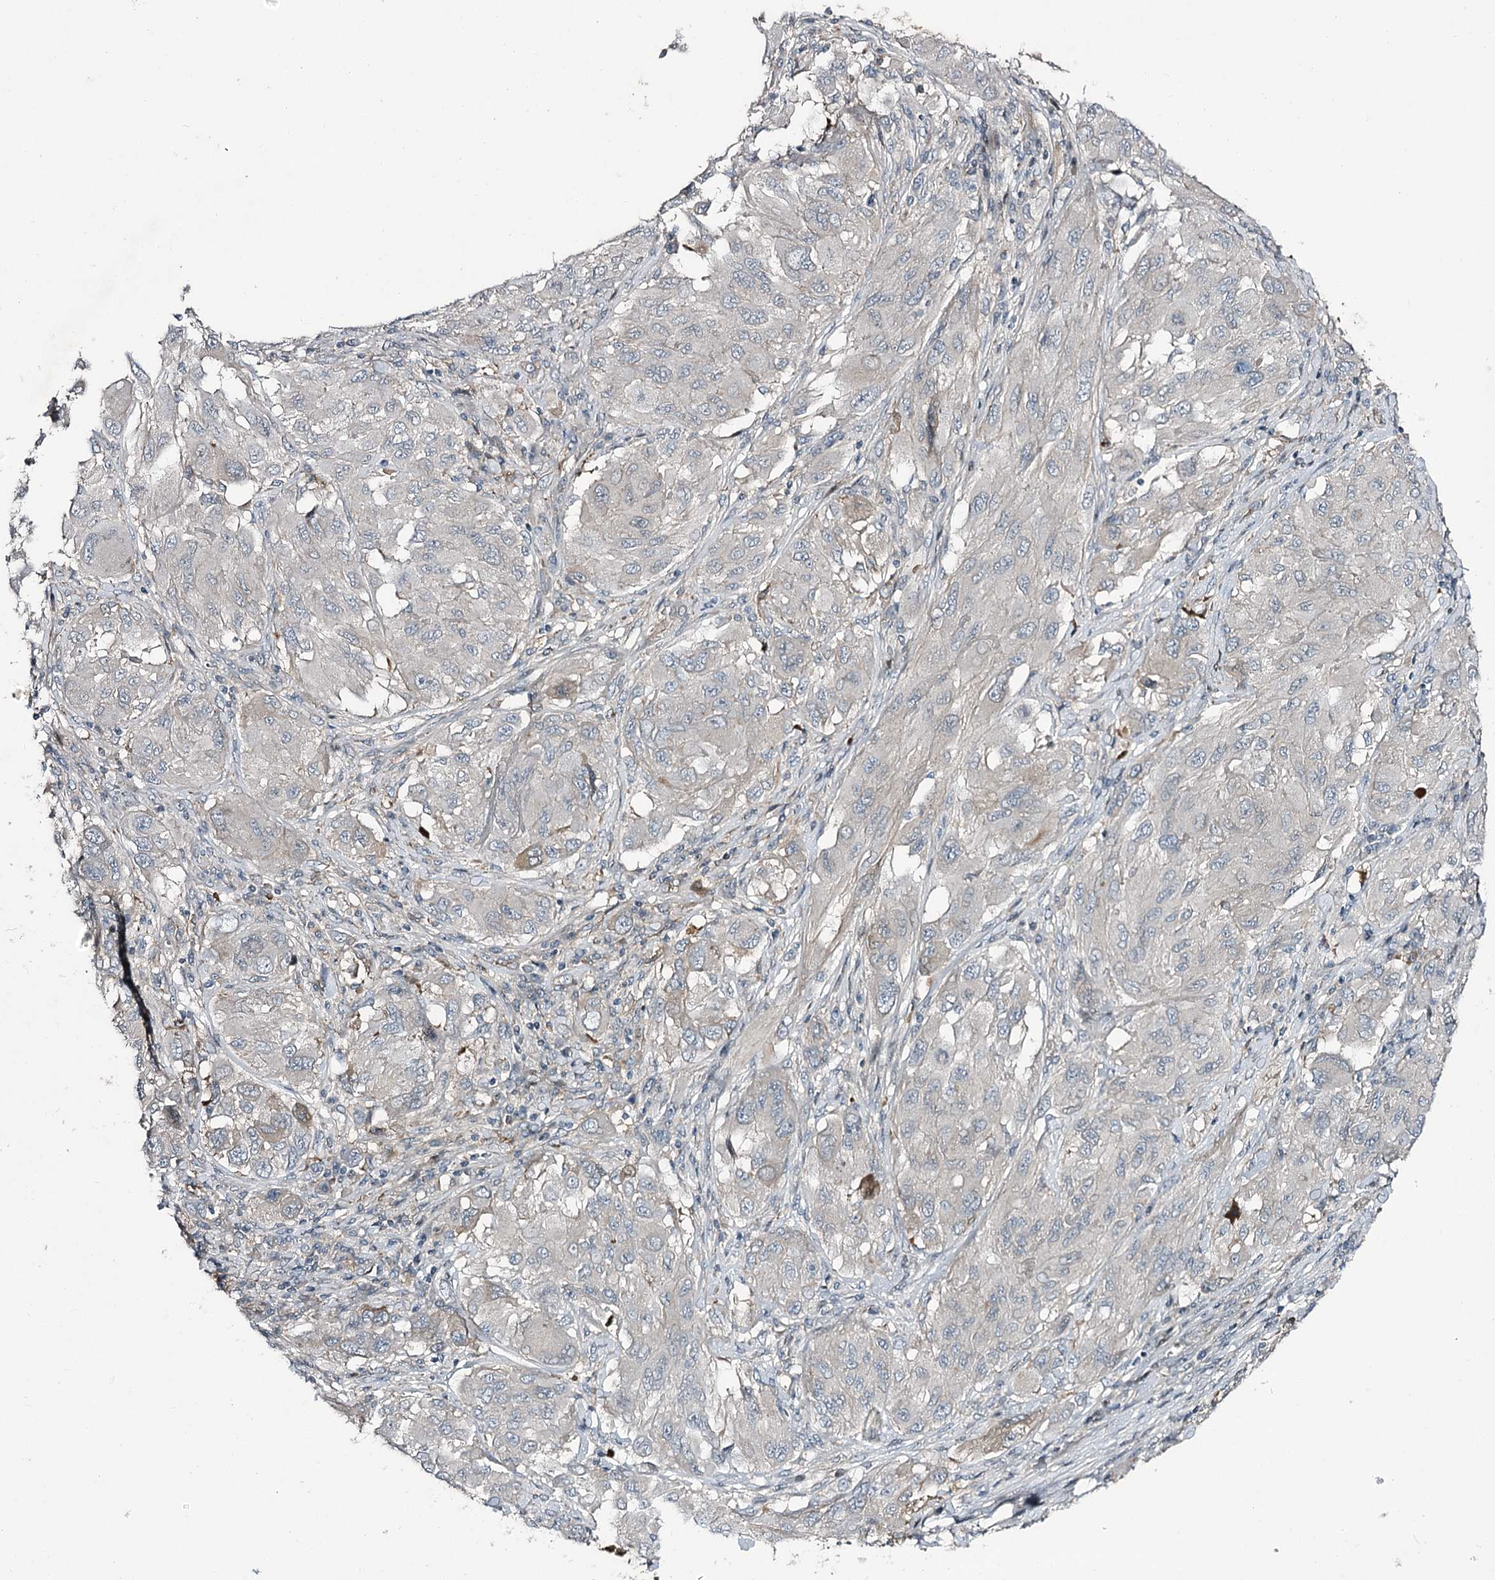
{"staining": {"intensity": "negative", "quantity": "none", "location": "none"}, "tissue": "melanoma", "cell_type": "Tumor cells", "image_type": "cancer", "snomed": [{"axis": "morphology", "description": "Malignant melanoma, NOS"}, {"axis": "topography", "description": "Skin"}], "caption": "Tumor cells show no significant protein positivity in malignant melanoma. (Immunohistochemistry, brightfield microscopy, high magnification).", "gene": "ITFG2", "patient": {"sex": "female", "age": 91}}